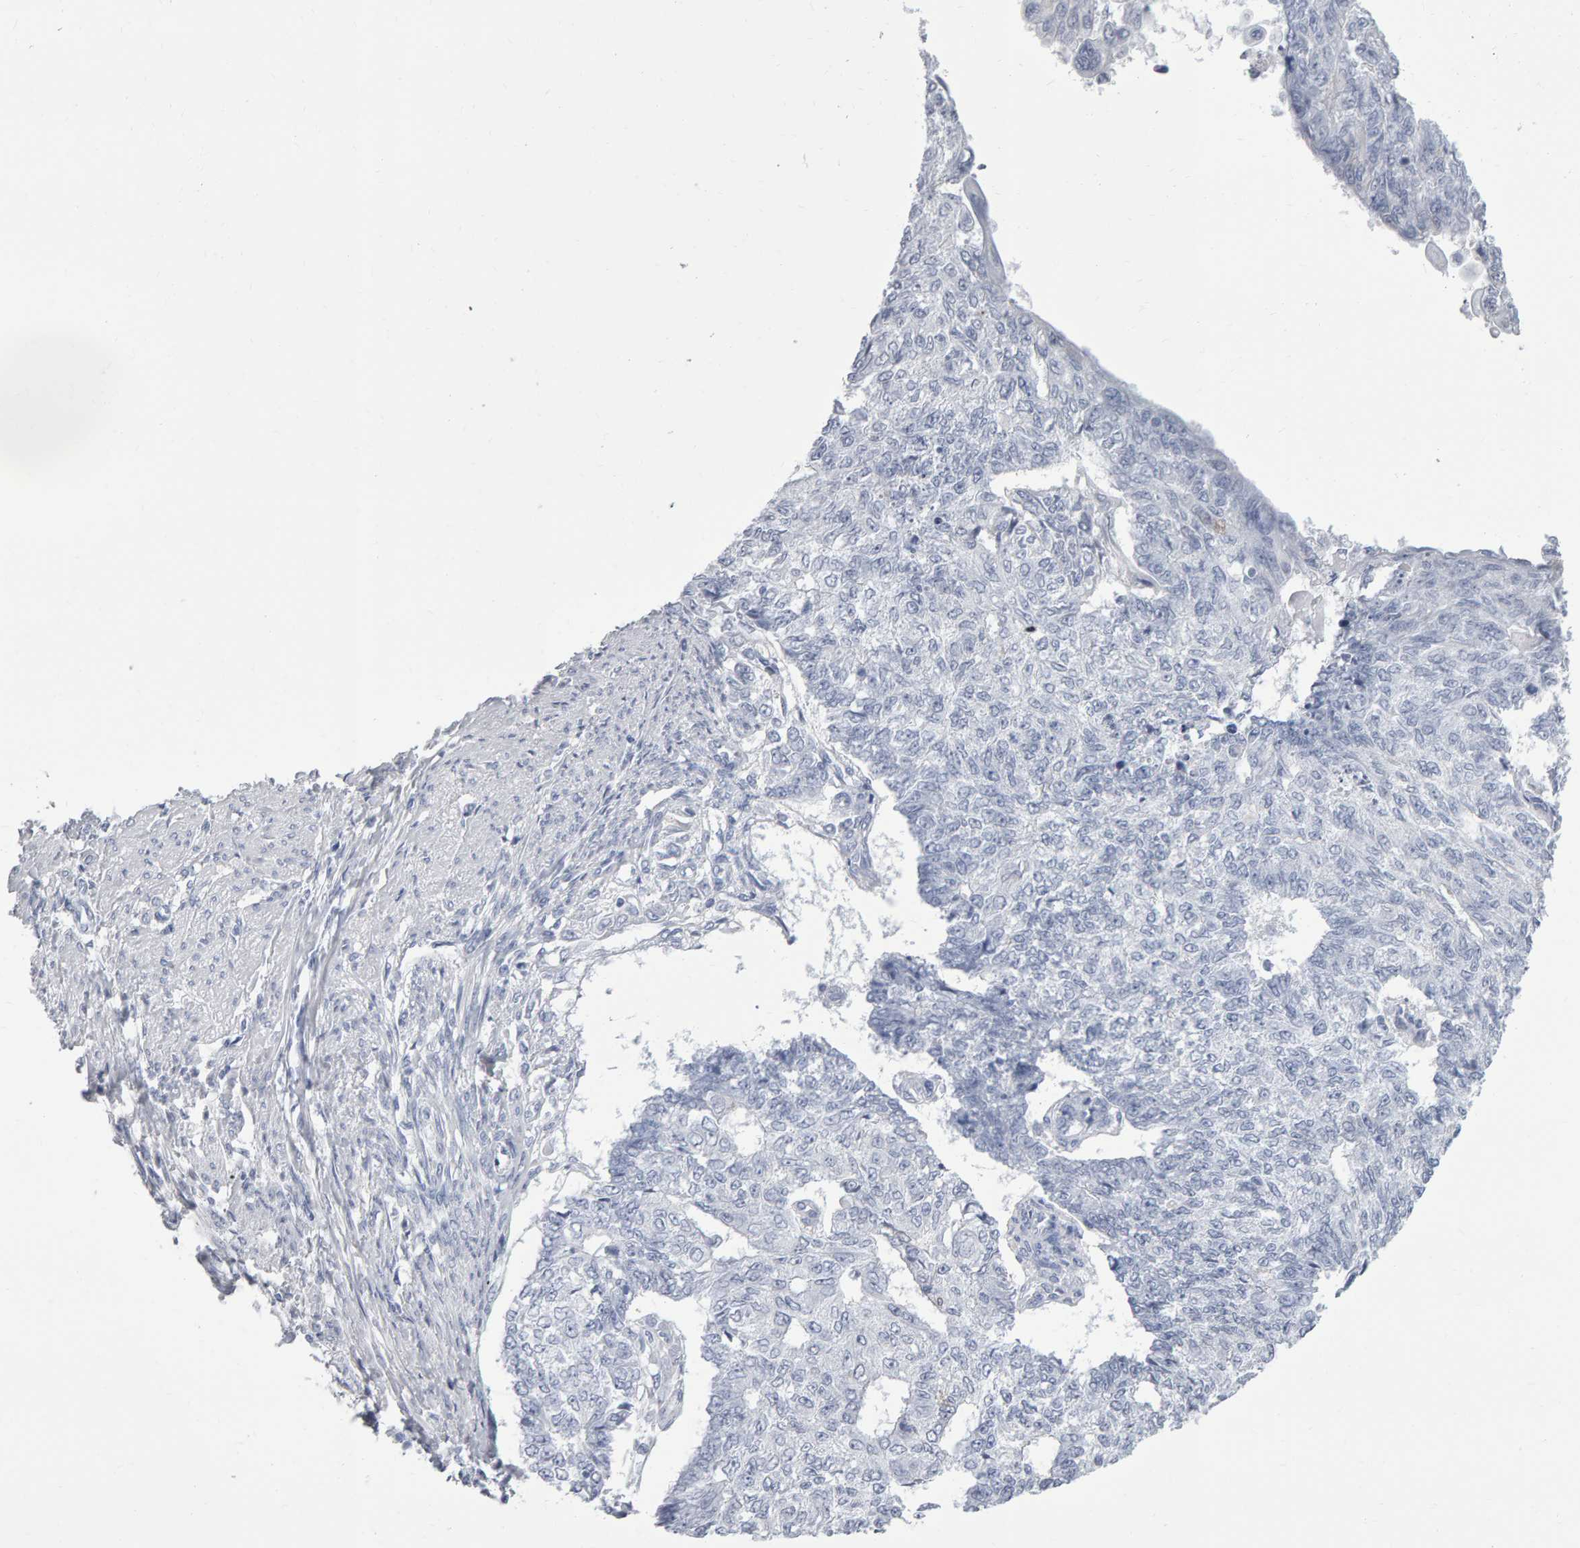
{"staining": {"intensity": "negative", "quantity": "none", "location": "none"}, "tissue": "endometrial cancer", "cell_type": "Tumor cells", "image_type": "cancer", "snomed": [{"axis": "morphology", "description": "Adenocarcinoma, NOS"}, {"axis": "topography", "description": "Endometrium"}], "caption": "Immunohistochemistry (IHC) micrograph of endometrial adenocarcinoma stained for a protein (brown), which displays no positivity in tumor cells. (DAB immunohistochemistry visualized using brightfield microscopy, high magnification).", "gene": "NCDN", "patient": {"sex": "female", "age": 32}}